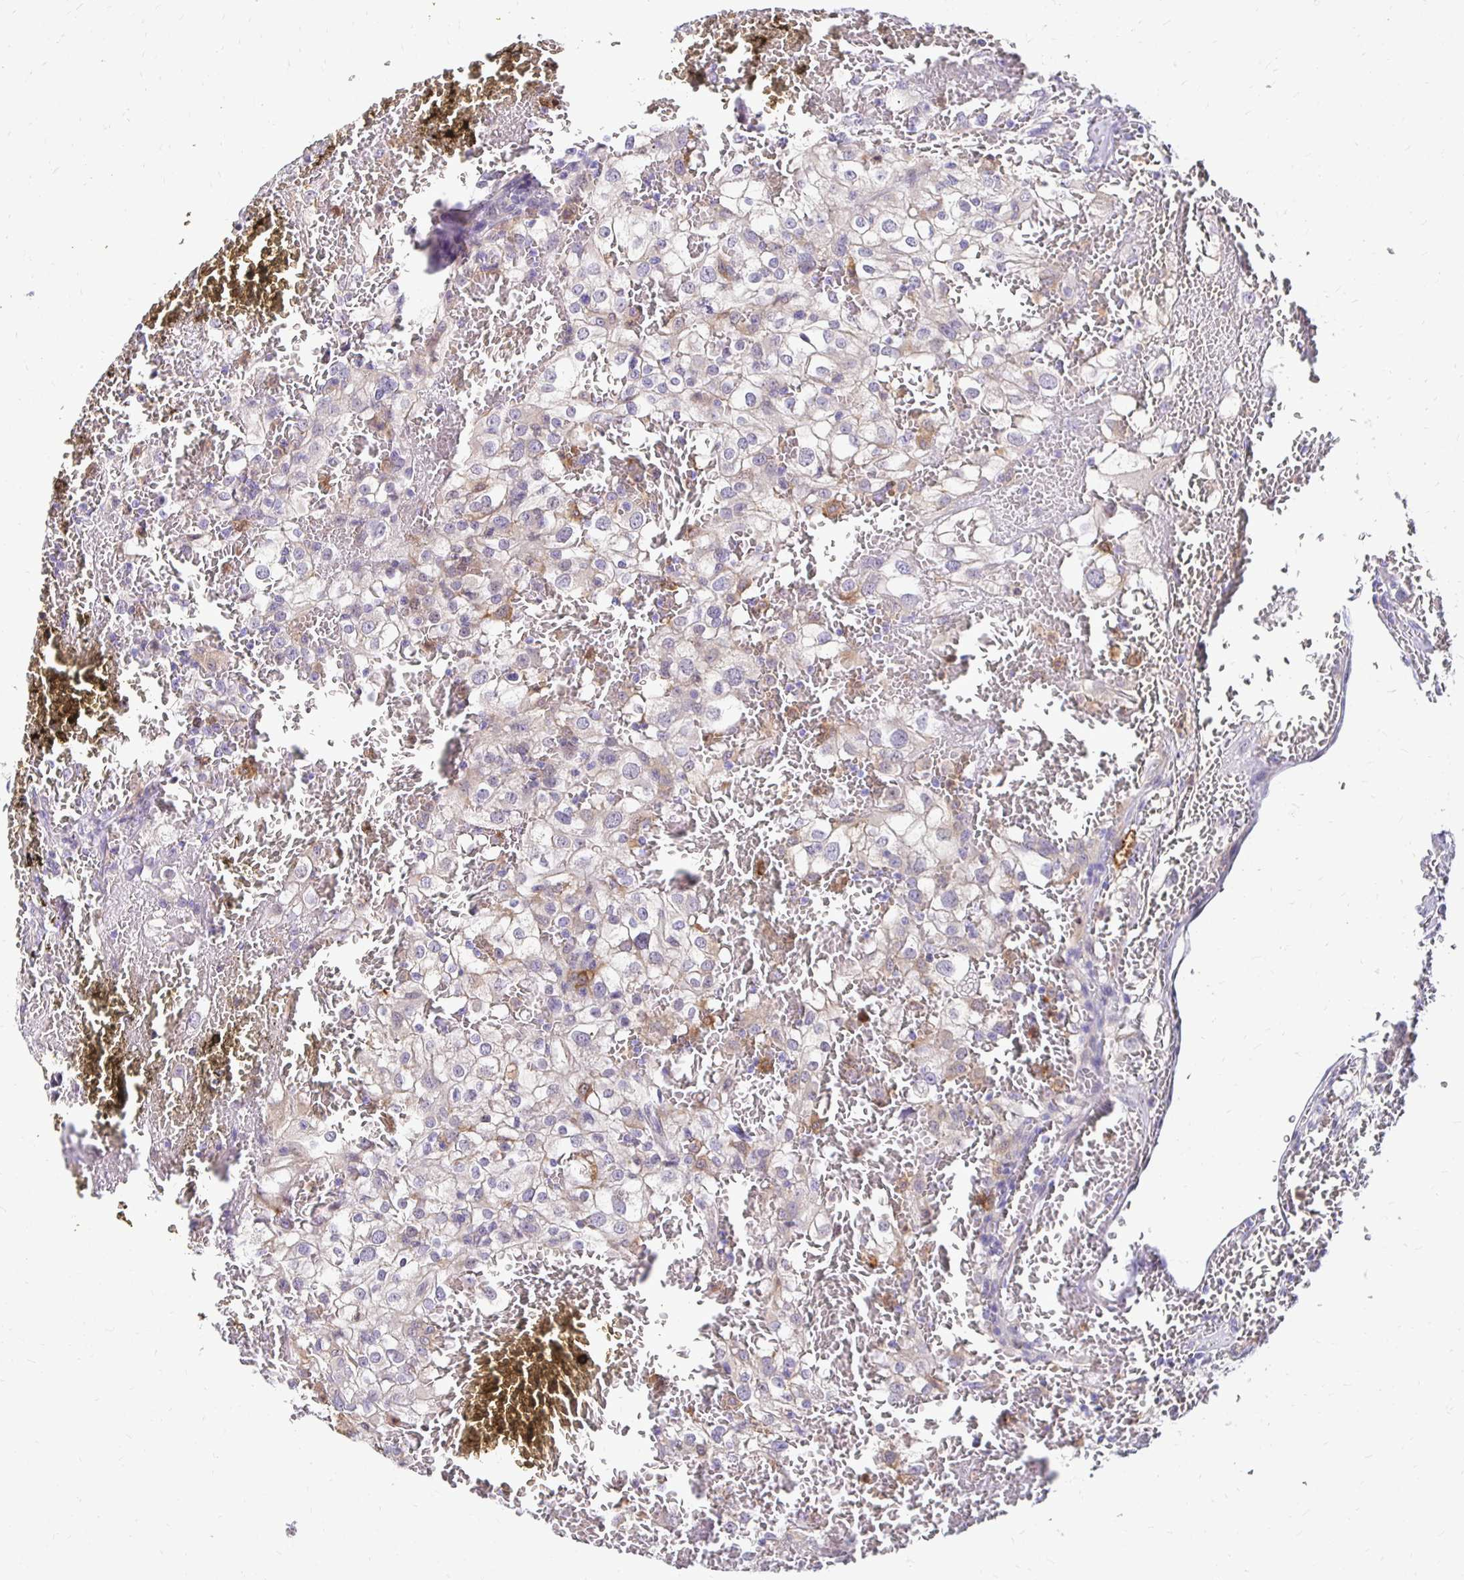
{"staining": {"intensity": "negative", "quantity": "none", "location": "none"}, "tissue": "renal cancer", "cell_type": "Tumor cells", "image_type": "cancer", "snomed": [{"axis": "morphology", "description": "Adenocarcinoma, NOS"}, {"axis": "topography", "description": "Kidney"}], "caption": "Immunohistochemistry (IHC) image of human renal adenocarcinoma stained for a protein (brown), which reveals no expression in tumor cells.", "gene": "PADI2", "patient": {"sex": "female", "age": 74}}